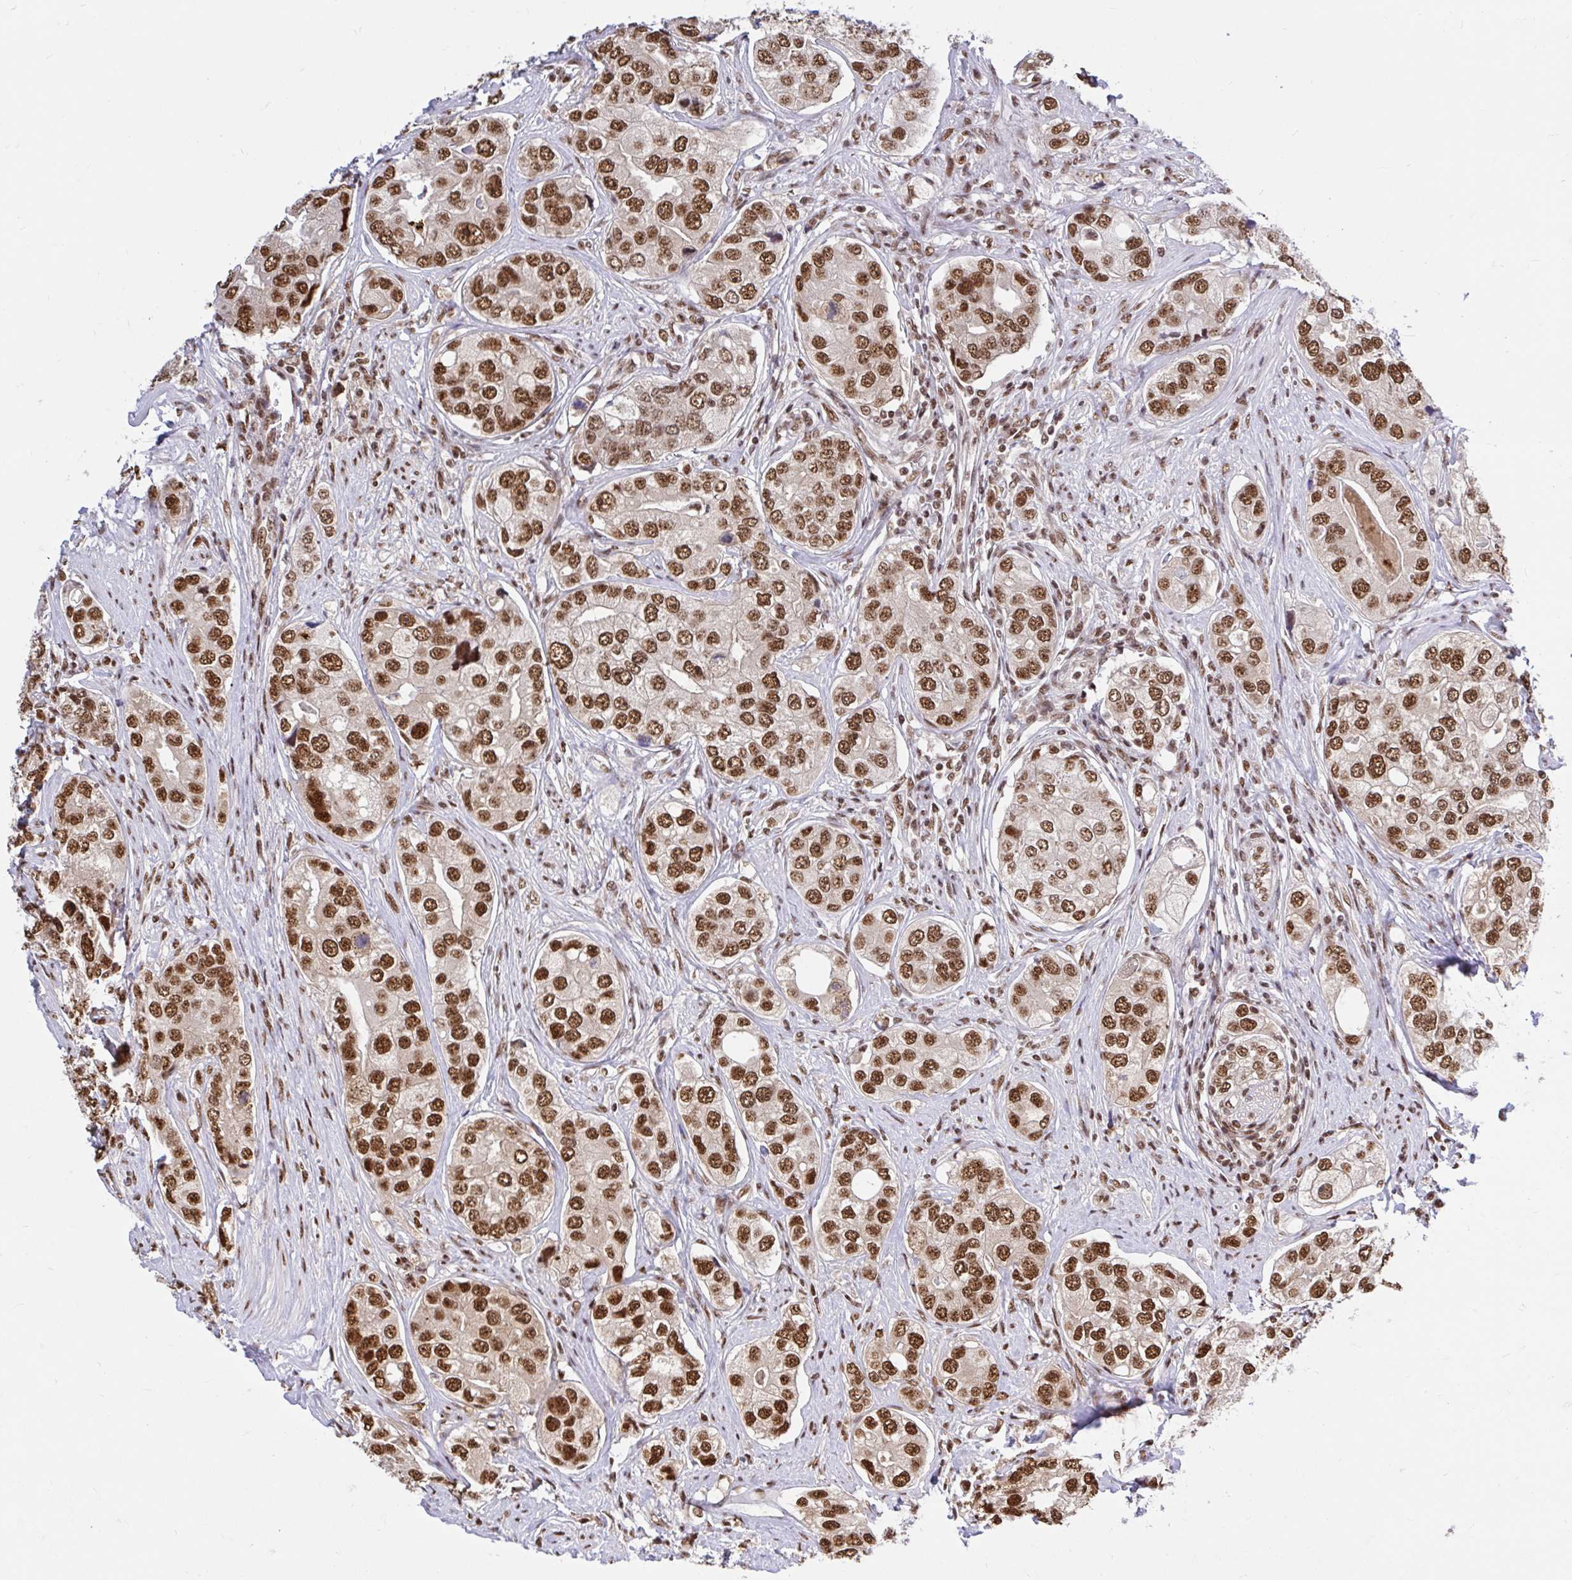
{"staining": {"intensity": "strong", "quantity": ">75%", "location": "nuclear"}, "tissue": "prostate cancer", "cell_type": "Tumor cells", "image_type": "cancer", "snomed": [{"axis": "morphology", "description": "Adenocarcinoma, High grade"}, {"axis": "topography", "description": "Prostate"}], "caption": "Adenocarcinoma (high-grade) (prostate) stained with a brown dye shows strong nuclear positive staining in approximately >75% of tumor cells.", "gene": "ABCA9", "patient": {"sex": "male", "age": 60}}